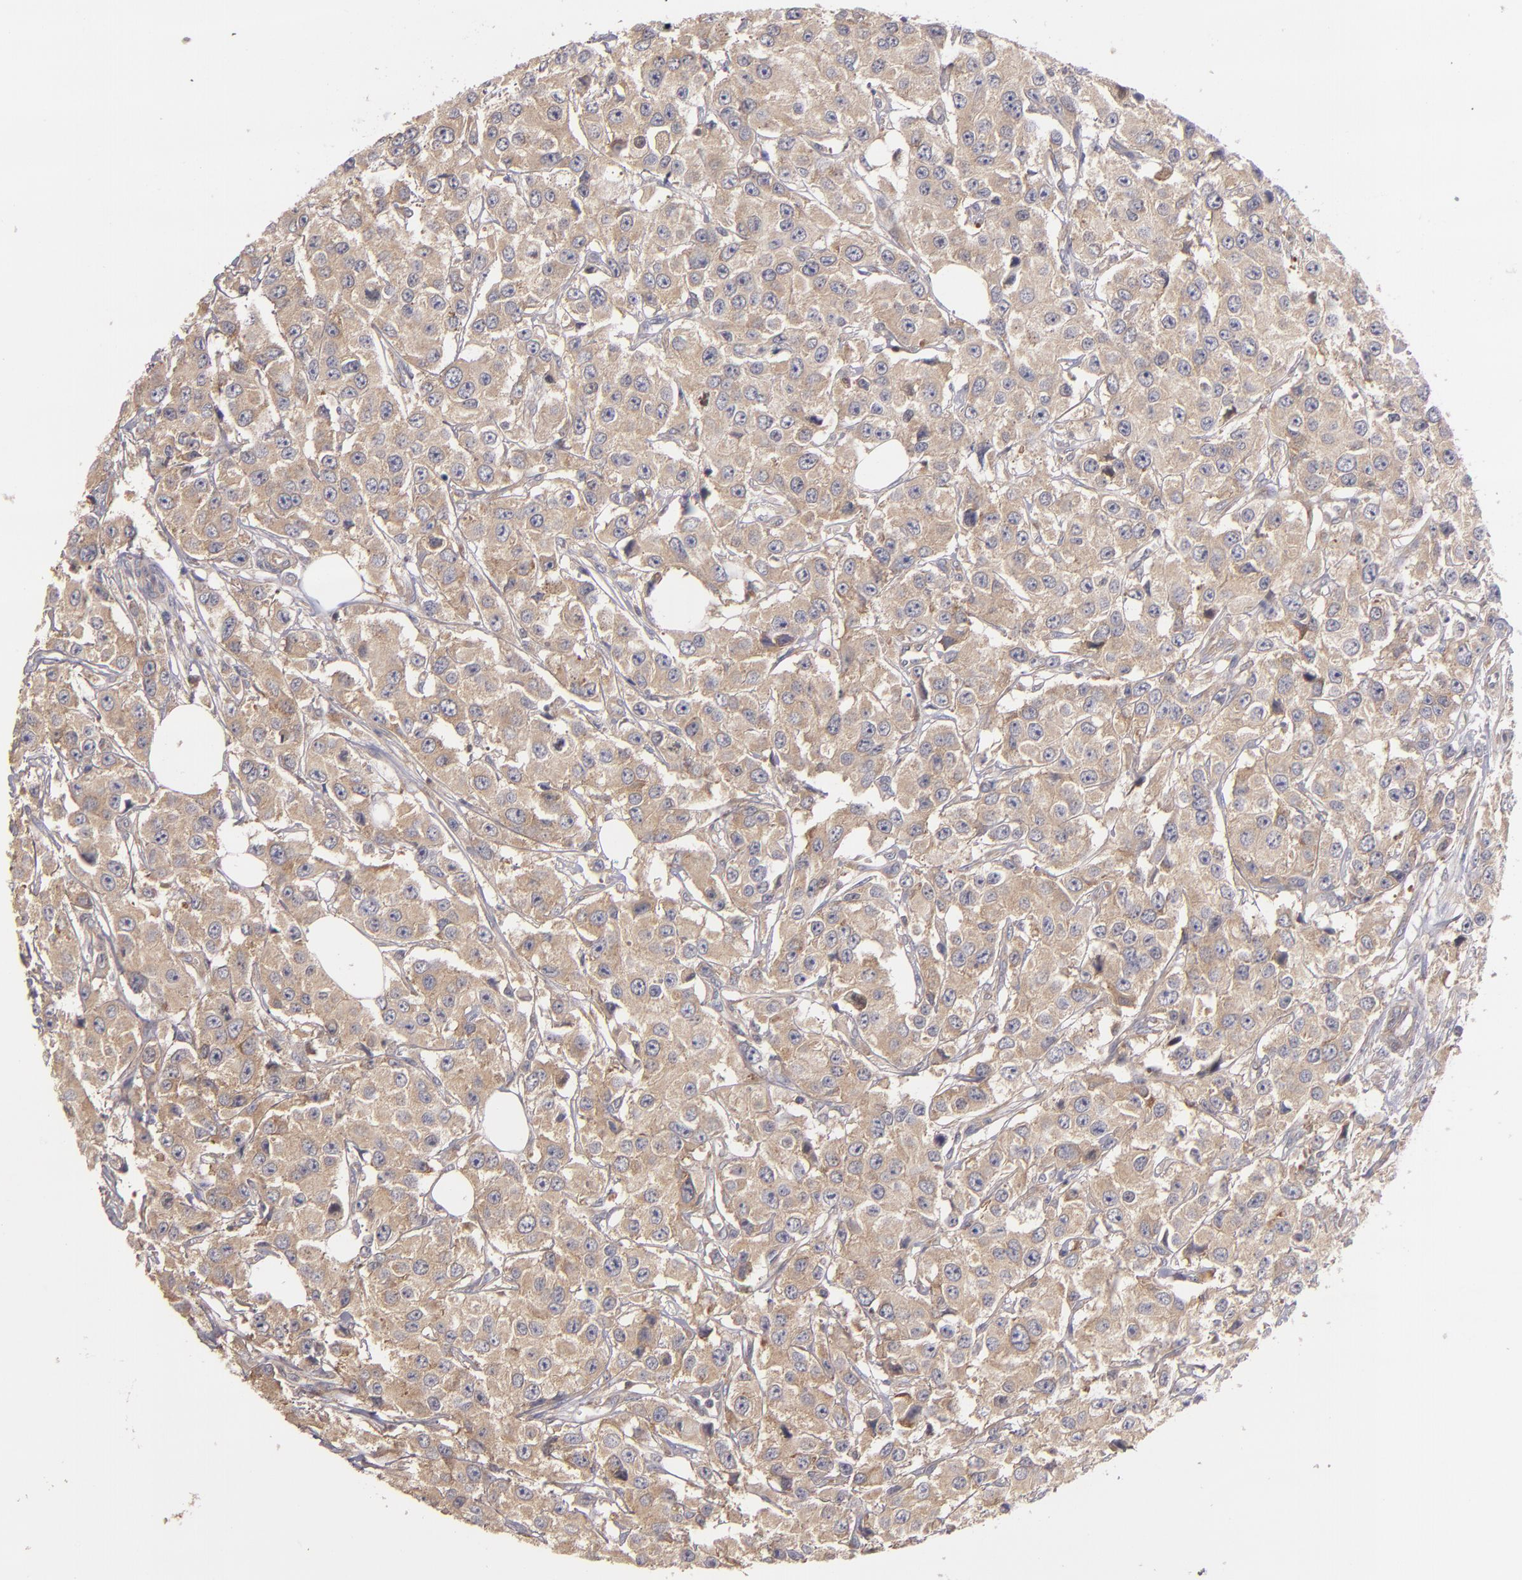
{"staining": {"intensity": "moderate", "quantity": ">75%", "location": "cytoplasmic/membranous"}, "tissue": "breast cancer", "cell_type": "Tumor cells", "image_type": "cancer", "snomed": [{"axis": "morphology", "description": "Duct carcinoma"}, {"axis": "topography", "description": "Breast"}], "caption": "Immunohistochemistry histopathology image of human breast cancer (infiltrating ductal carcinoma) stained for a protein (brown), which exhibits medium levels of moderate cytoplasmic/membranous staining in approximately >75% of tumor cells.", "gene": "UPF3B", "patient": {"sex": "female", "age": 58}}